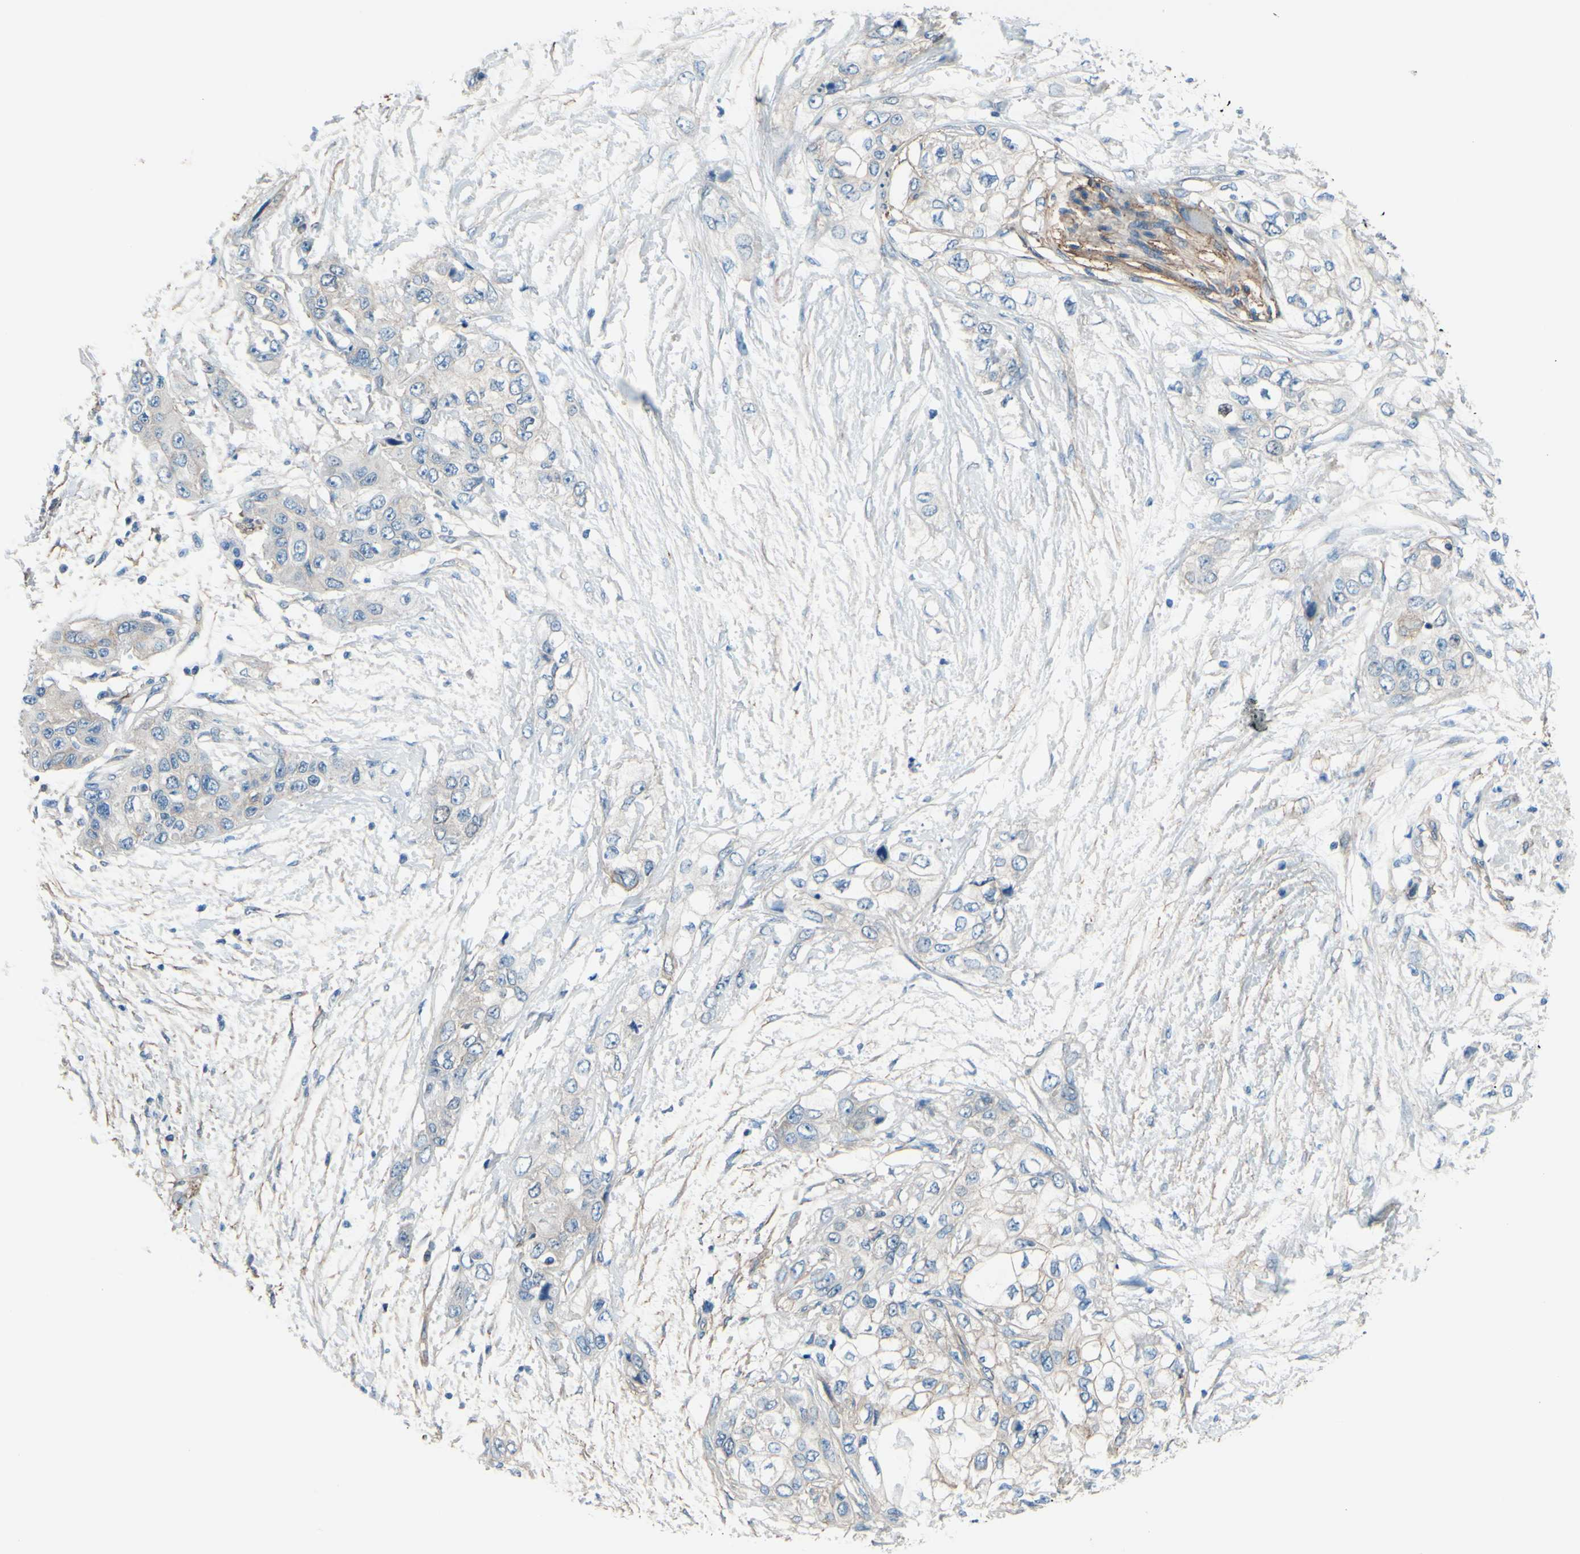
{"staining": {"intensity": "negative", "quantity": "none", "location": "none"}, "tissue": "pancreatic cancer", "cell_type": "Tumor cells", "image_type": "cancer", "snomed": [{"axis": "morphology", "description": "Adenocarcinoma, NOS"}, {"axis": "topography", "description": "Pancreas"}], "caption": "Human pancreatic cancer (adenocarcinoma) stained for a protein using immunohistochemistry (IHC) shows no expression in tumor cells.", "gene": "ADD1", "patient": {"sex": "female", "age": 70}}